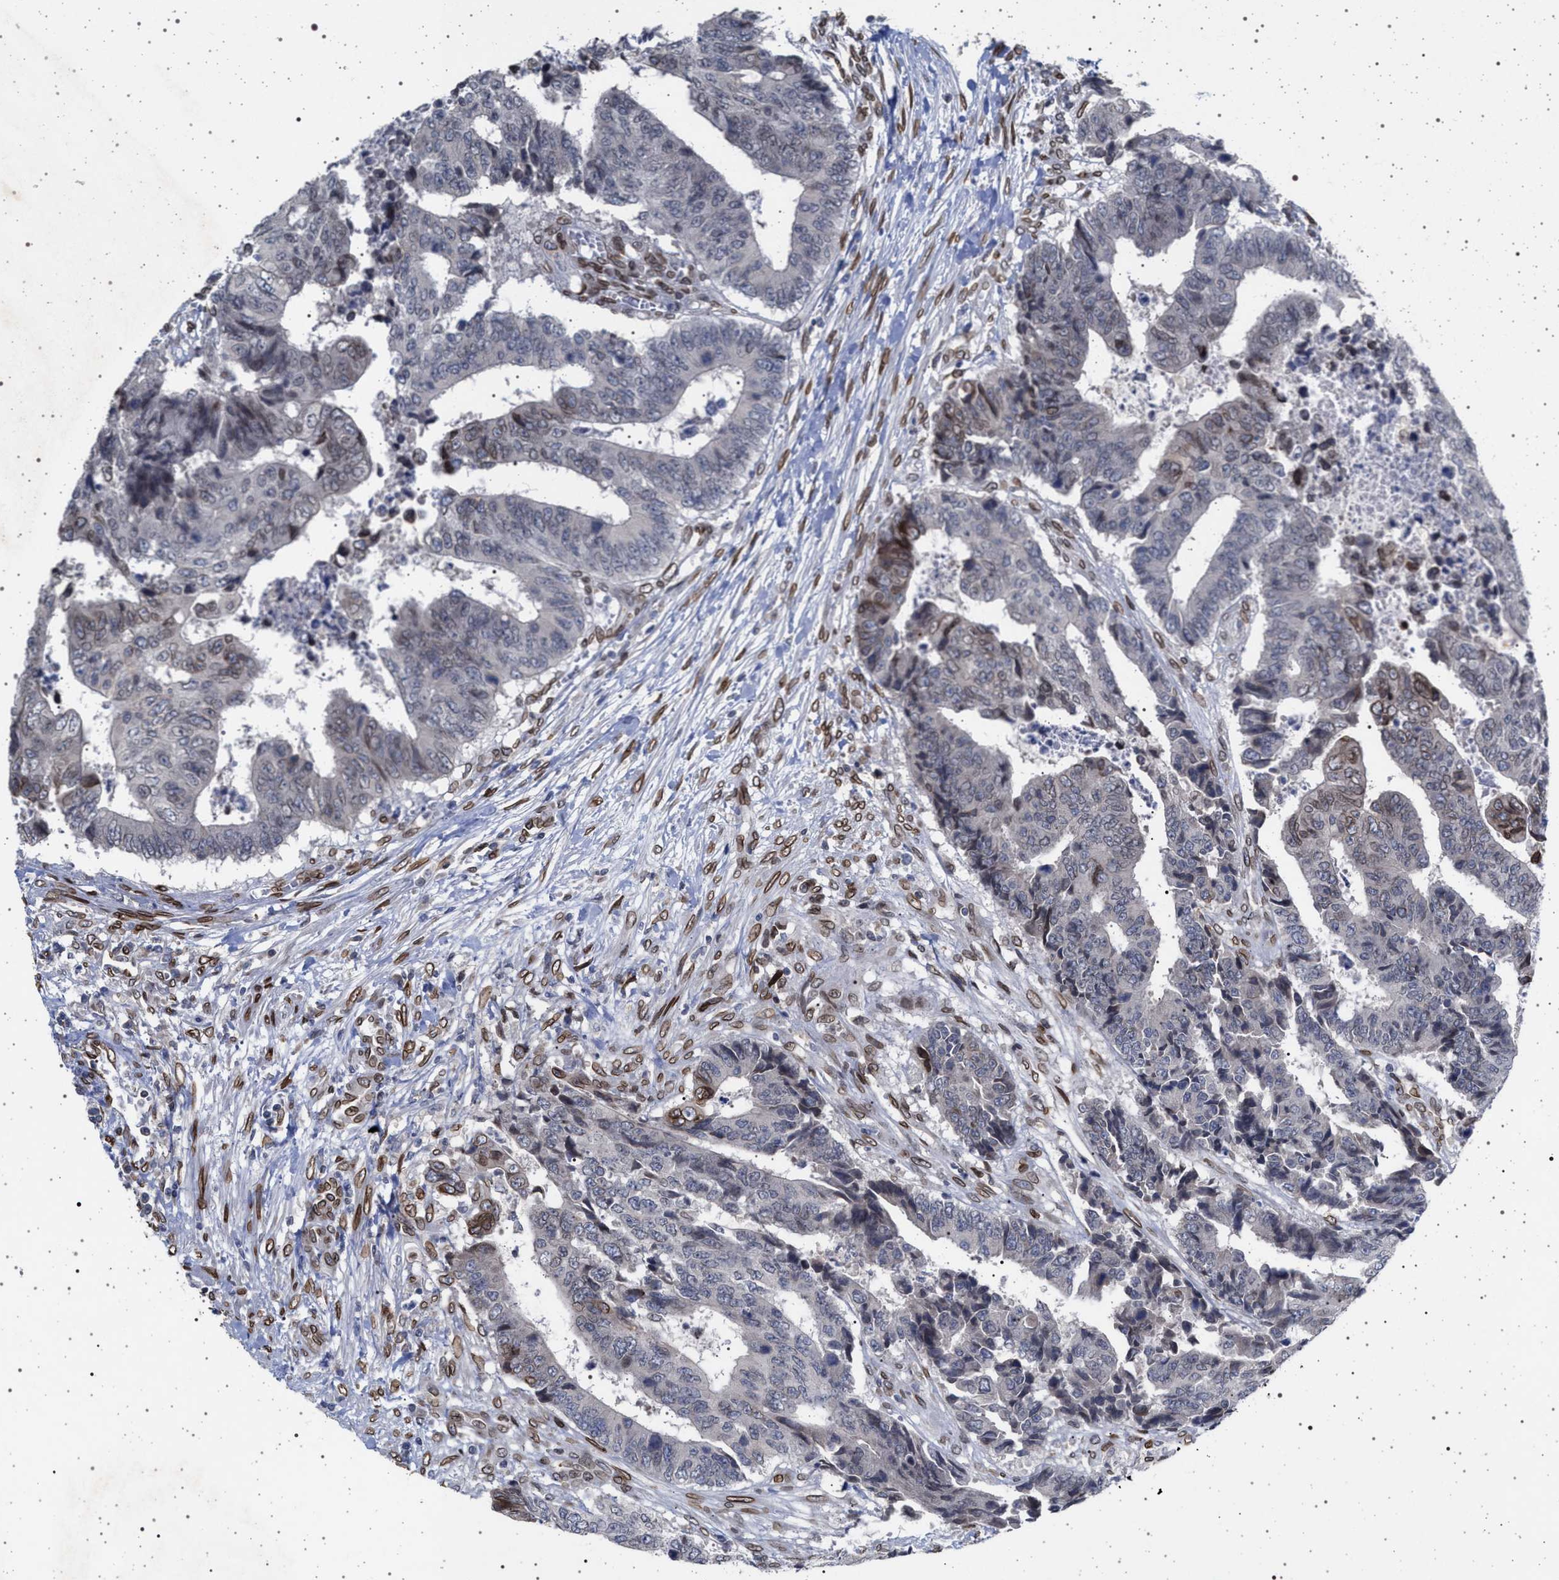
{"staining": {"intensity": "weak", "quantity": "<25%", "location": "cytoplasmic/membranous,nuclear"}, "tissue": "colorectal cancer", "cell_type": "Tumor cells", "image_type": "cancer", "snomed": [{"axis": "morphology", "description": "Adenocarcinoma, NOS"}, {"axis": "topography", "description": "Rectum"}], "caption": "Tumor cells show no significant positivity in adenocarcinoma (colorectal). The staining is performed using DAB (3,3'-diaminobenzidine) brown chromogen with nuclei counter-stained in using hematoxylin.", "gene": "ING2", "patient": {"sex": "male", "age": 84}}